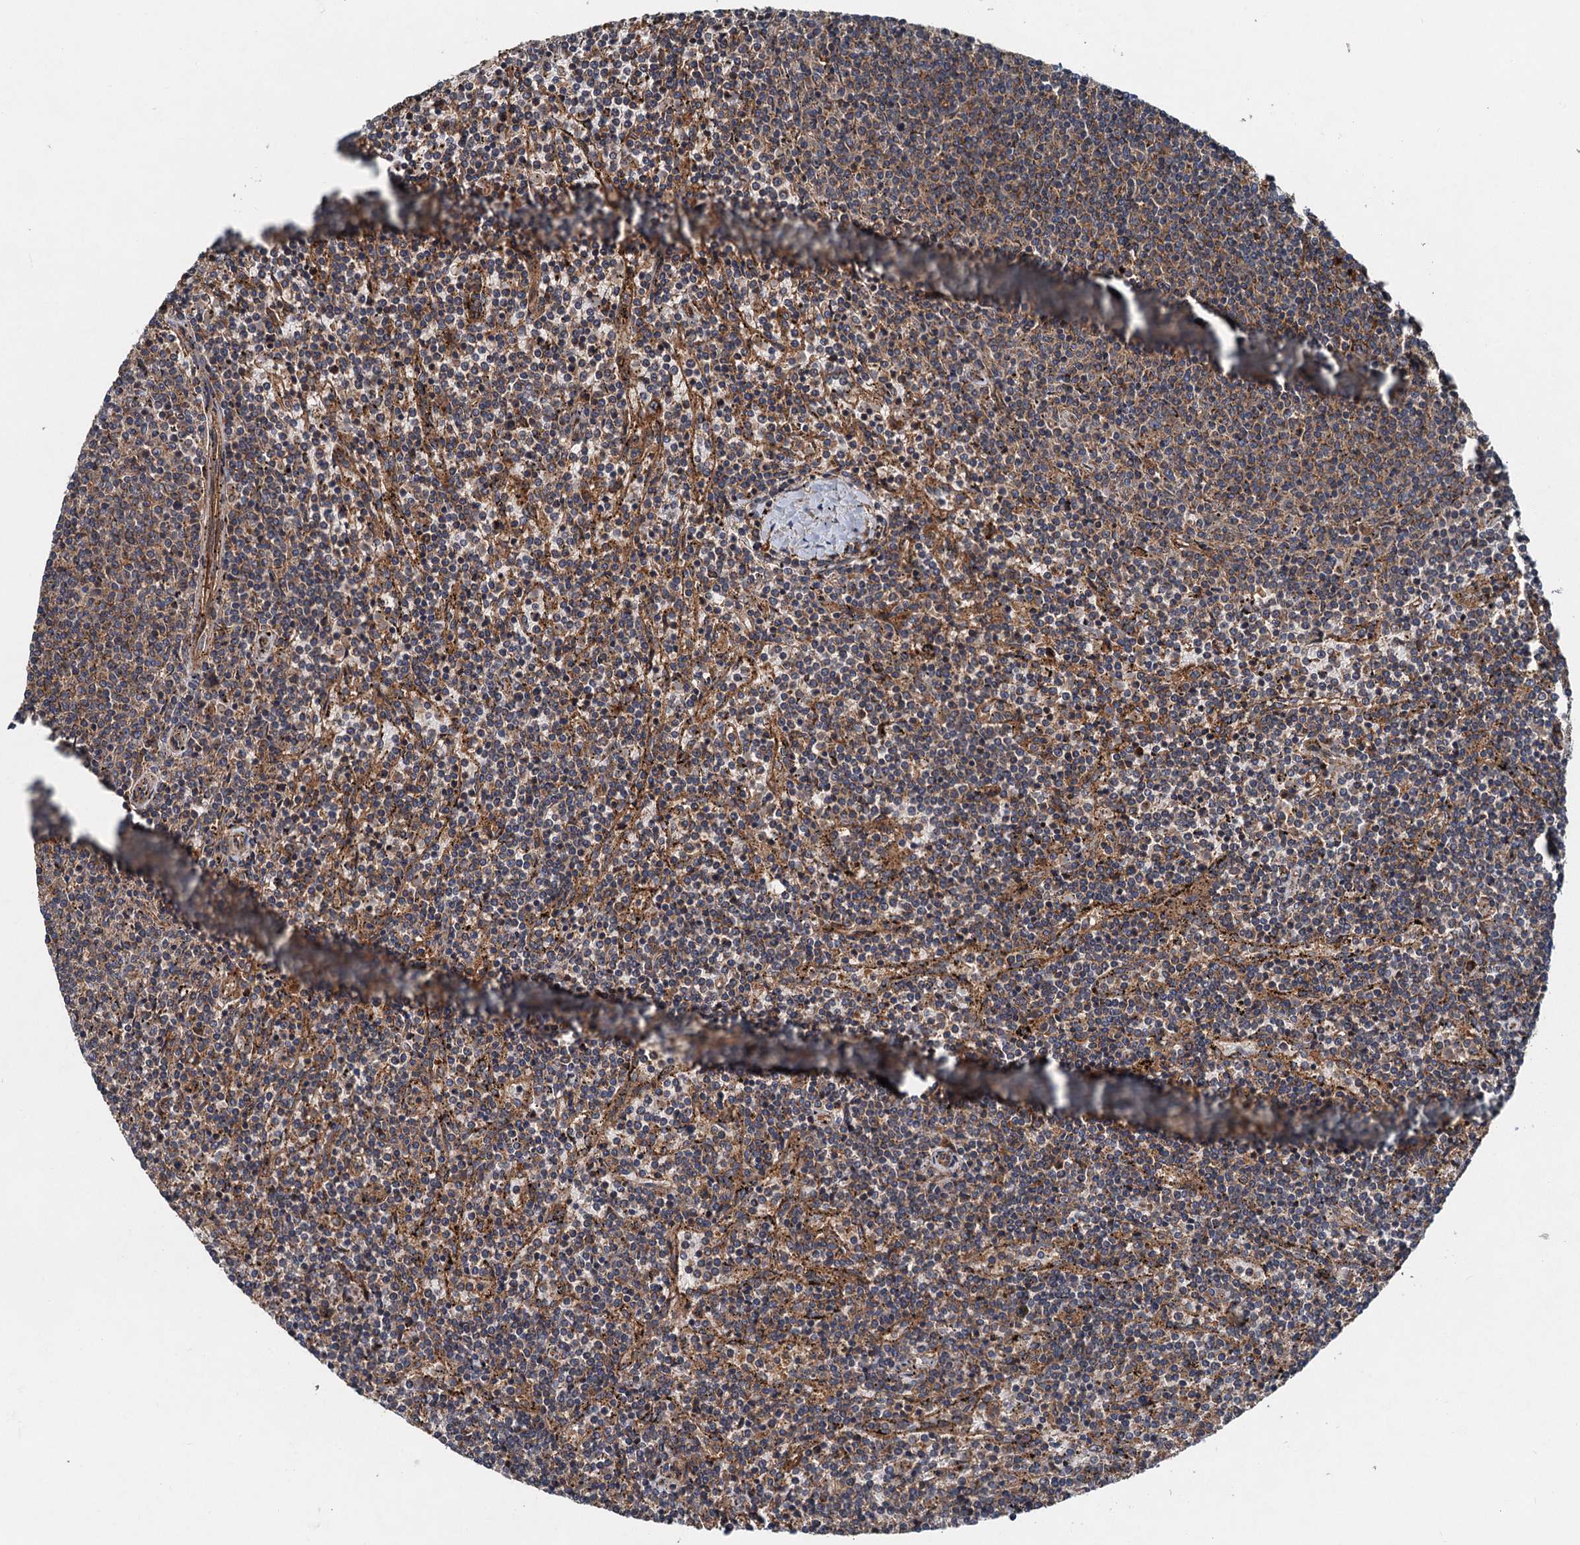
{"staining": {"intensity": "weak", "quantity": "25%-75%", "location": "cytoplasmic/membranous"}, "tissue": "lymphoma", "cell_type": "Tumor cells", "image_type": "cancer", "snomed": [{"axis": "morphology", "description": "Malignant lymphoma, non-Hodgkin's type, Low grade"}, {"axis": "topography", "description": "Spleen"}], "caption": "Protein staining of lymphoma tissue reveals weak cytoplasmic/membranous positivity in about 25%-75% of tumor cells.", "gene": "COG3", "patient": {"sex": "female", "age": 50}}